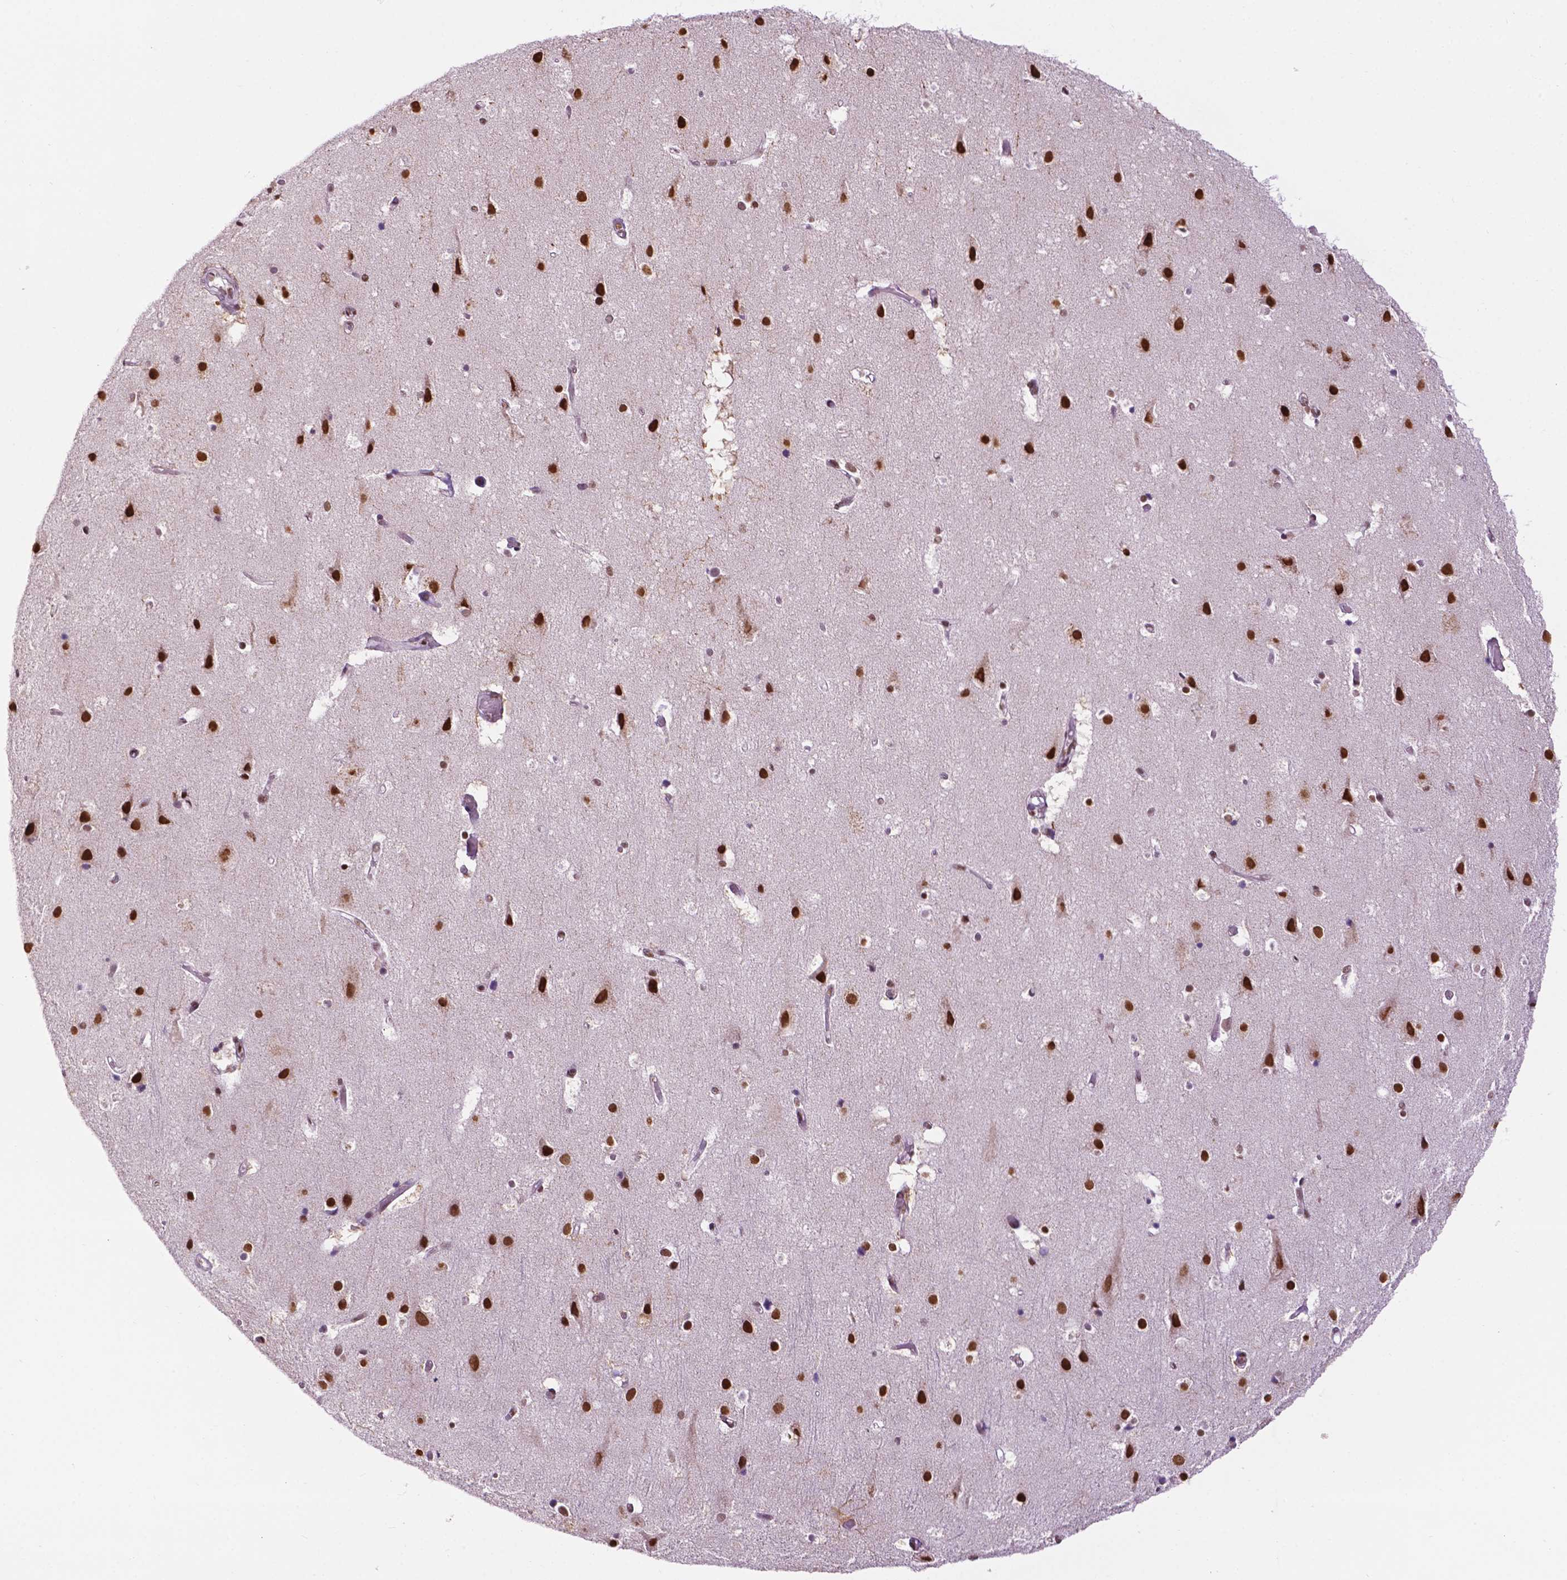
{"staining": {"intensity": "negative", "quantity": "none", "location": "none"}, "tissue": "cerebral cortex", "cell_type": "Endothelial cells", "image_type": "normal", "snomed": [{"axis": "morphology", "description": "Normal tissue, NOS"}, {"axis": "topography", "description": "Cerebral cortex"}], "caption": "This is an immunohistochemistry (IHC) micrograph of unremarkable cerebral cortex. There is no positivity in endothelial cells.", "gene": "COL23A1", "patient": {"sex": "female", "age": 52}}